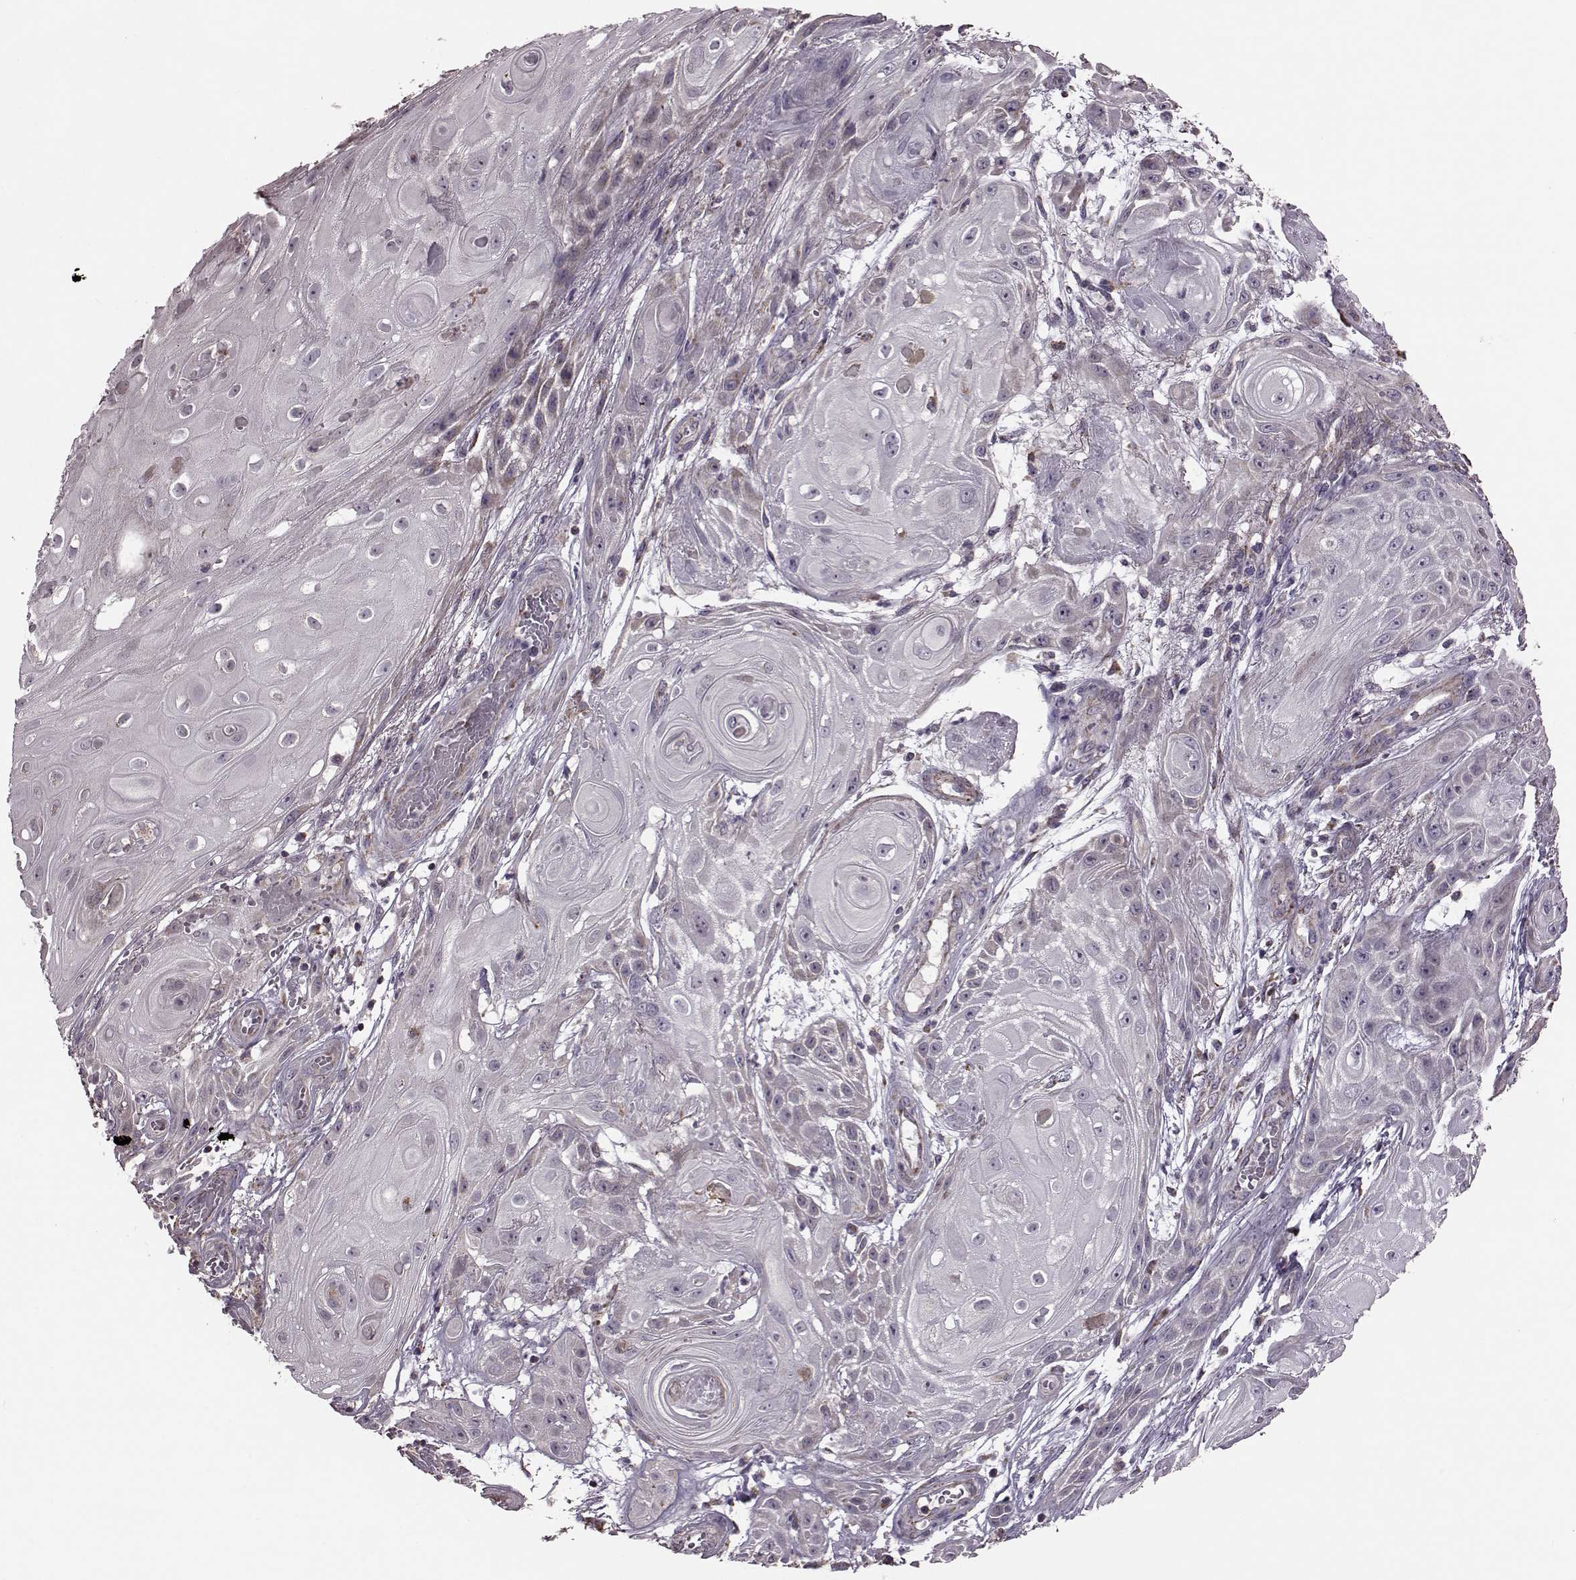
{"staining": {"intensity": "negative", "quantity": "none", "location": "none"}, "tissue": "skin cancer", "cell_type": "Tumor cells", "image_type": "cancer", "snomed": [{"axis": "morphology", "description": "Squamous cell carcinoma, NOS"}, {"axis": "topography", "description": "Skin"}], "caption": "The IHC photomicrograph has no significant staining in tumor cells of skin cancer tissue.", "gene": "PUDP", "patient": {"sex": "male", "age": 62}}